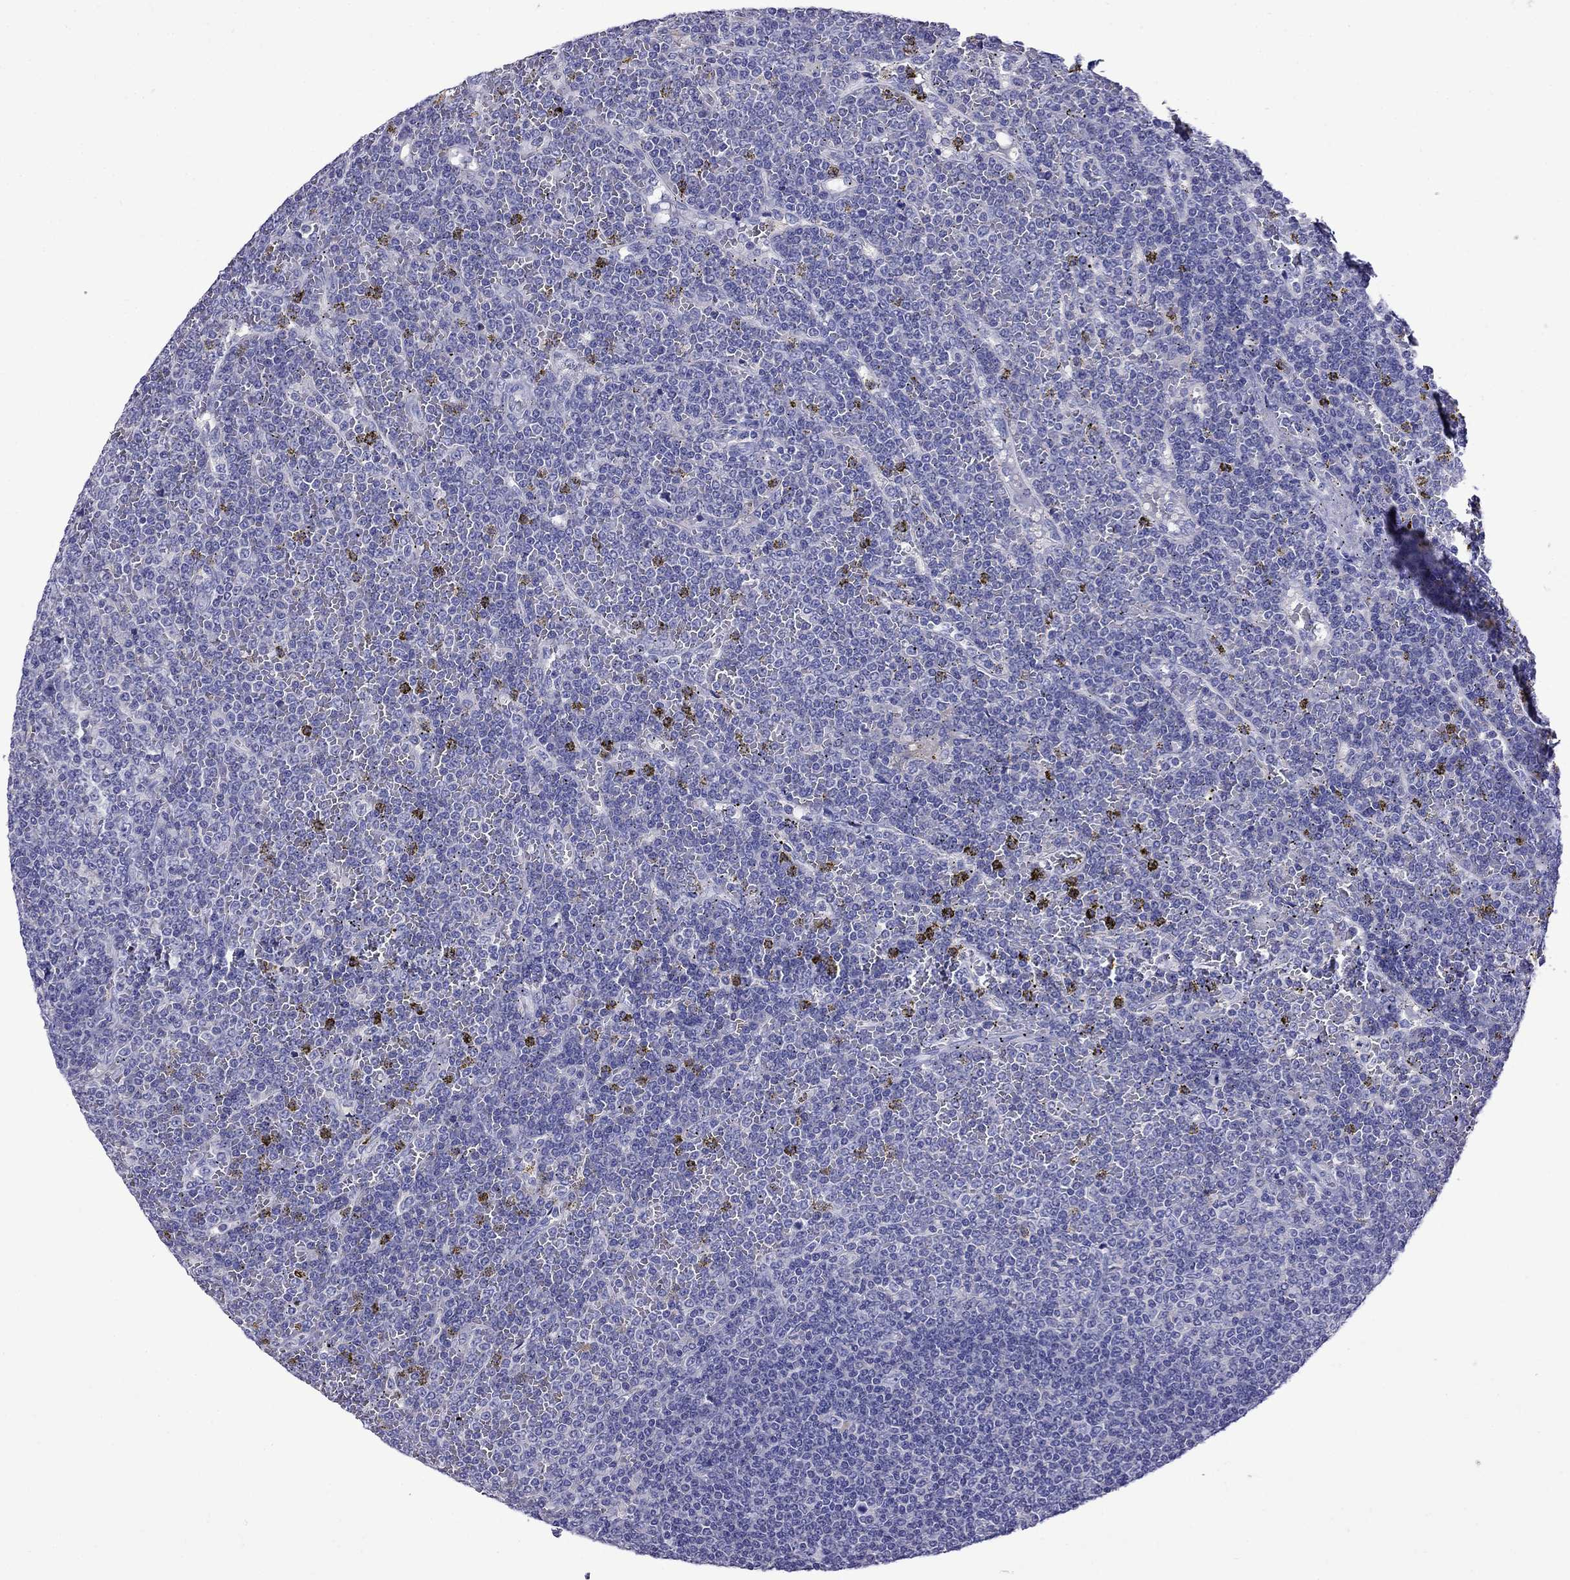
{"staining": {"intensity": "negative", "quantity": "none", "location": "none"}, "tissue": "lymphoma", "cell_type": "Tumor cells", "image_type": "cancer", "snomed": [{"axis": "morphology", "description": "Malignant lymphoma, non-Hodgkin's type, Low grade"}, {"axis": "topography", "description": "Spleen"}], "caption": "High magnification brightfield microscopy of low-grade malignant lymphoma, non-Hodgkin's type stained with DAB (3,3'-diaminobenzidine) (brown) and counterstained with hematoxylin (blue): tumor cells show no significant positivity.", "gene": "SCG2", "patient": {"sex": "female", "age": 19}}